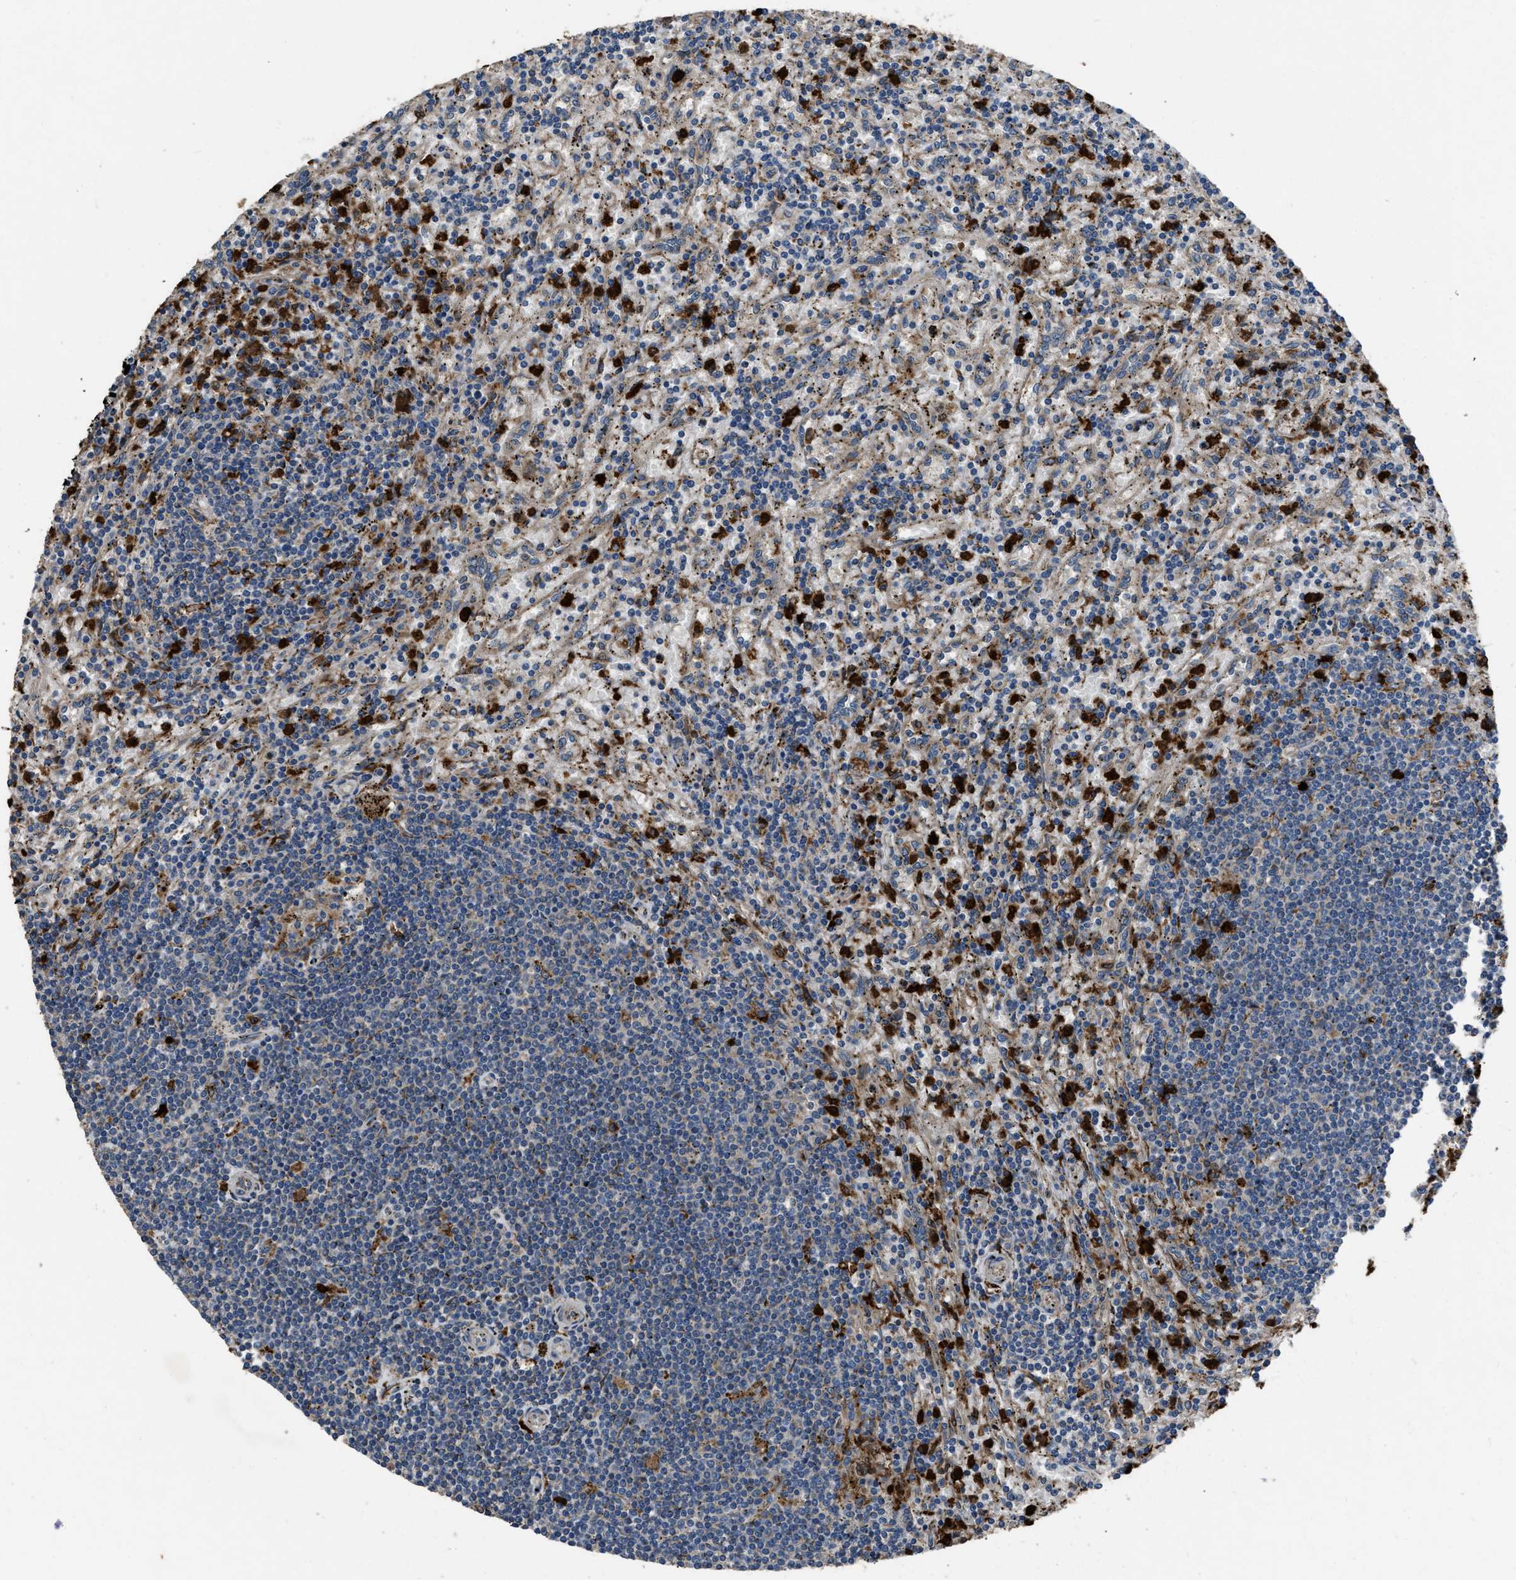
{"staining": {"intensity": "negative", "quantity": "none", "location": "none"}, "tissue": "lymphoma", "cell_type": "Tumor cells", "image_type": "cancer", "snomed": [{"axis": "morphology", "description": "Malignant lymphoma, non-Hodgkin's type, Low grade"}, {"axis": "topography", "description": "Spleen"}], "caption": "This is an immunohistochemistry (IHC) histopathology image of human lymphoma. There is no positivity in tumor cells.", "gene": "ANGPT1", "patient": {"sex": "male", "age": 76}}